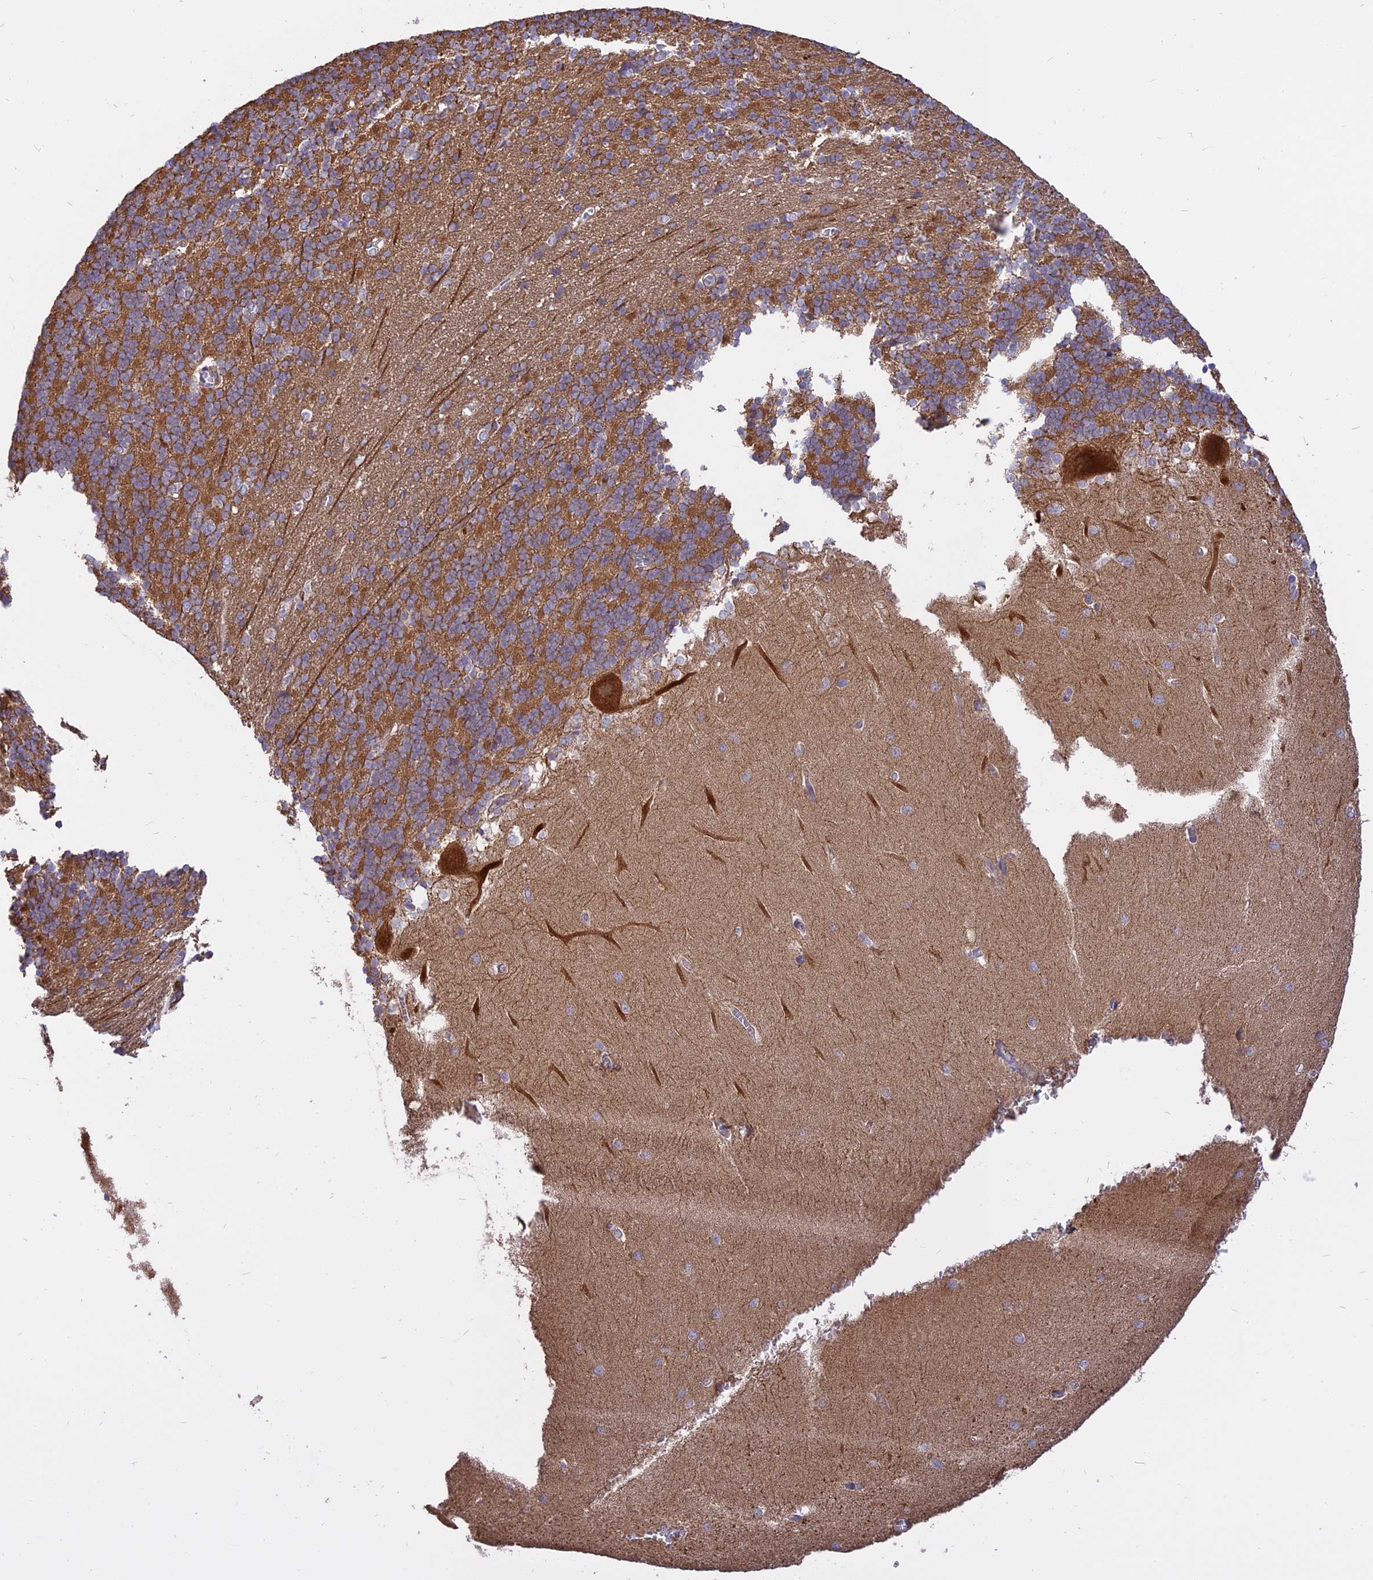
{"staining": {"intensity": "moderate", "quantity": "<25%", "location": "cytoplasmic/membranous"}, "tissue": "cerebellum", "cell_type": "Cells in granular layer", "image_type": "normal", "snomed": [{"axis": "morphology", "description": "Normal tissue, NOS"}, {"axis": "topography", "description": "Cerebellum"}], "caption": "This is a photomicrograph of IHC staining of unremarkable cerebellum, which shows moderate expression in the cytoplasmic/membranous of cells in granular layer.", "gene": "IL21R", "patient": {"sex": "male", "age": 37}}